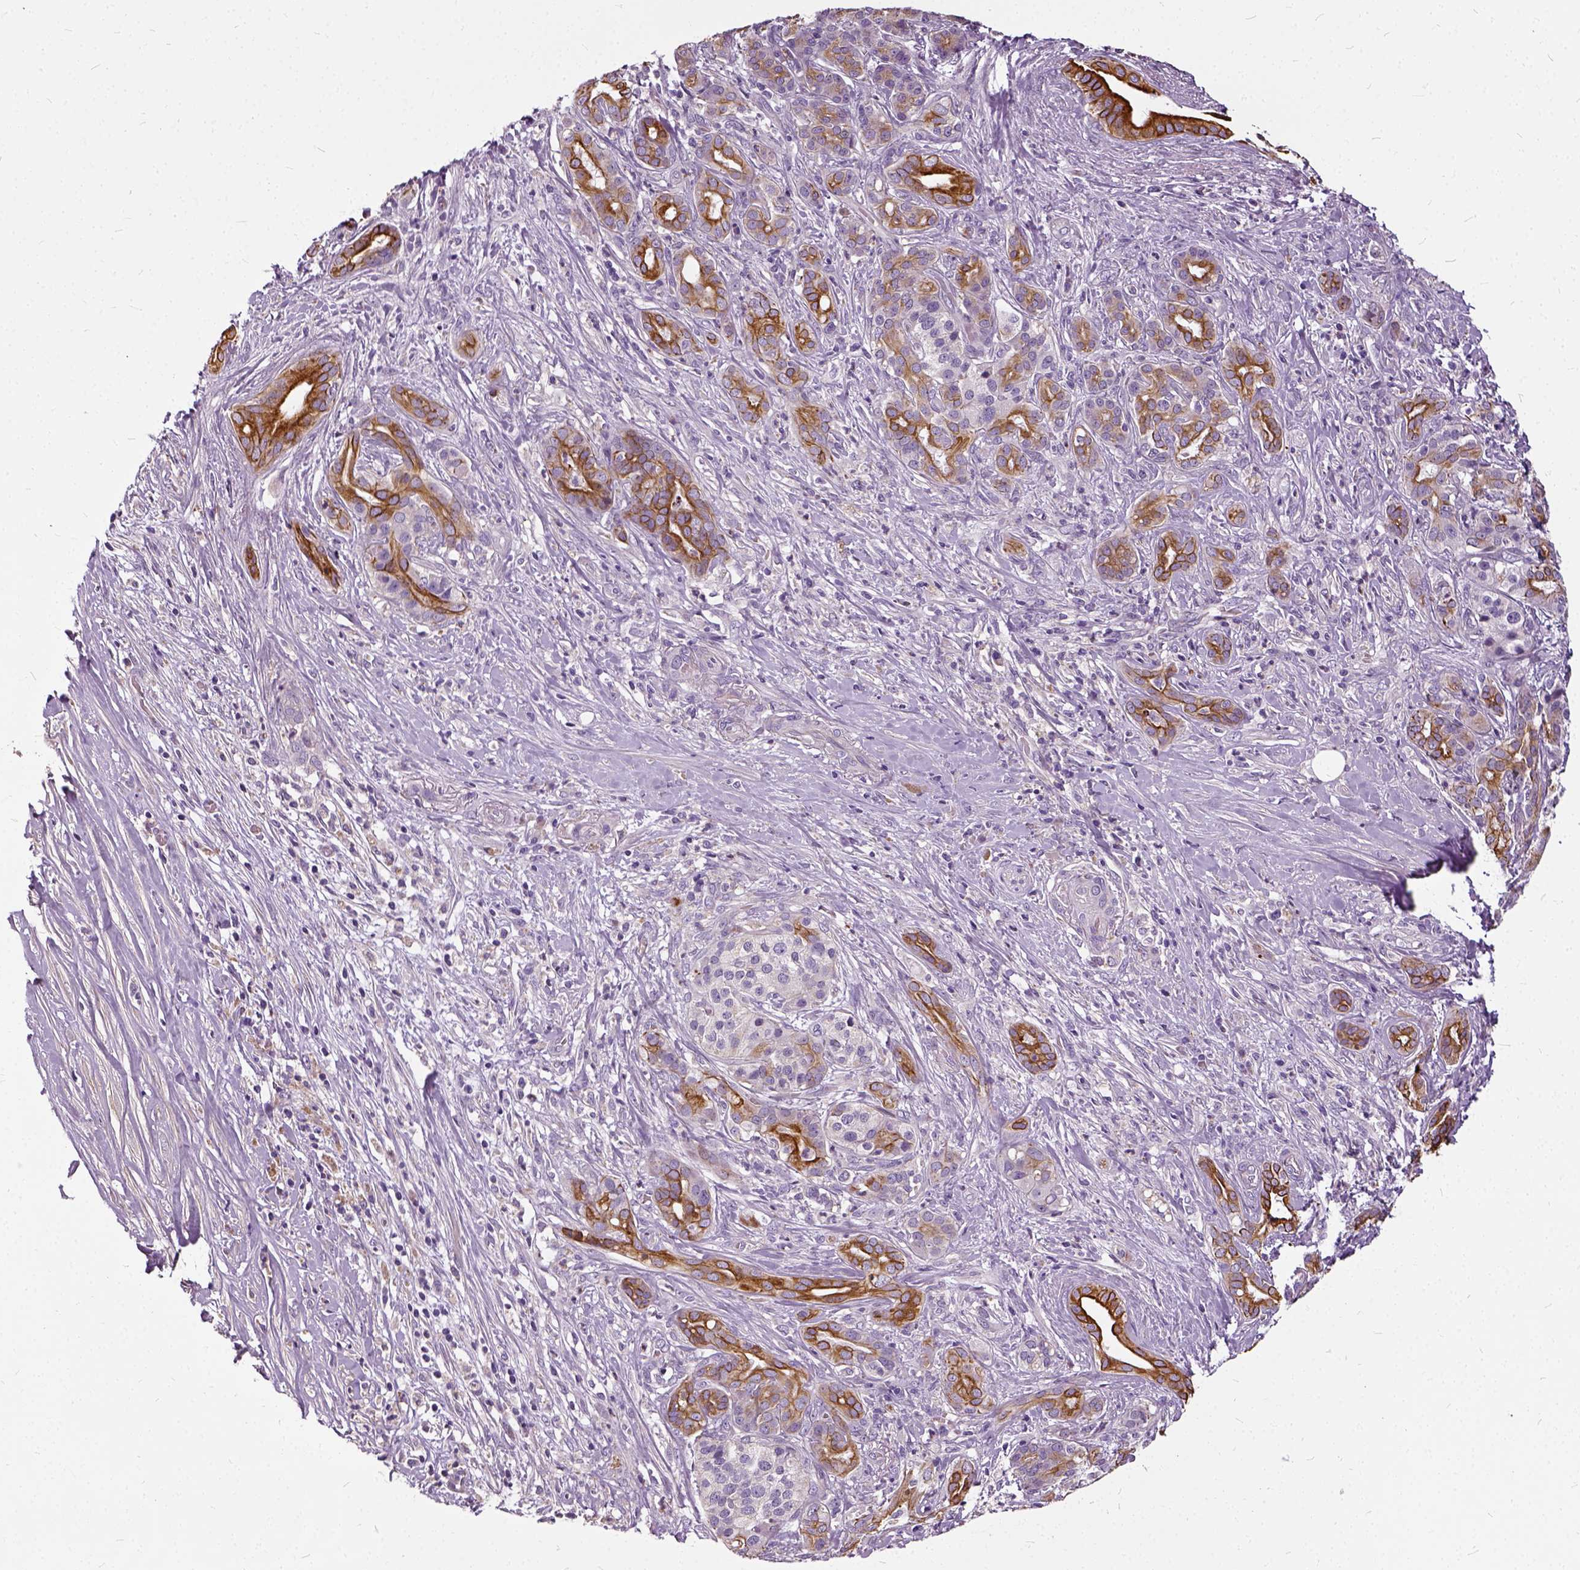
{"staining": {"intensity": "moderate", "quantity": ">75%", "location": "cytoplasmic/membranous"}, "tissue": "pancreatic cancer", "cell_type": "Tumor cells", "image_type": "cancer", "snomed": [{"axis": "morphology", "description": "Normal tissue, NOS"}, {"axis": "morphology", "description": "Inflammation, NOS"}, {"axis": "morphology", "description": "Adenocarcinoma, NOS"}, {"axis": "topography", "description": "Pancreas"}], "caption": "IHC image of neoplastic tissue: human pancreatic cancer (adenocarcinoma) stained using IHC exhibits medium levels of moderate protein expression localized specifically in the cytoplasmic/membranous of tumor cells, appearing as a cytoplasmic/membranous brown color.", "gene": "ILRUN", "patient": {"sex": "male", "age": 57}}